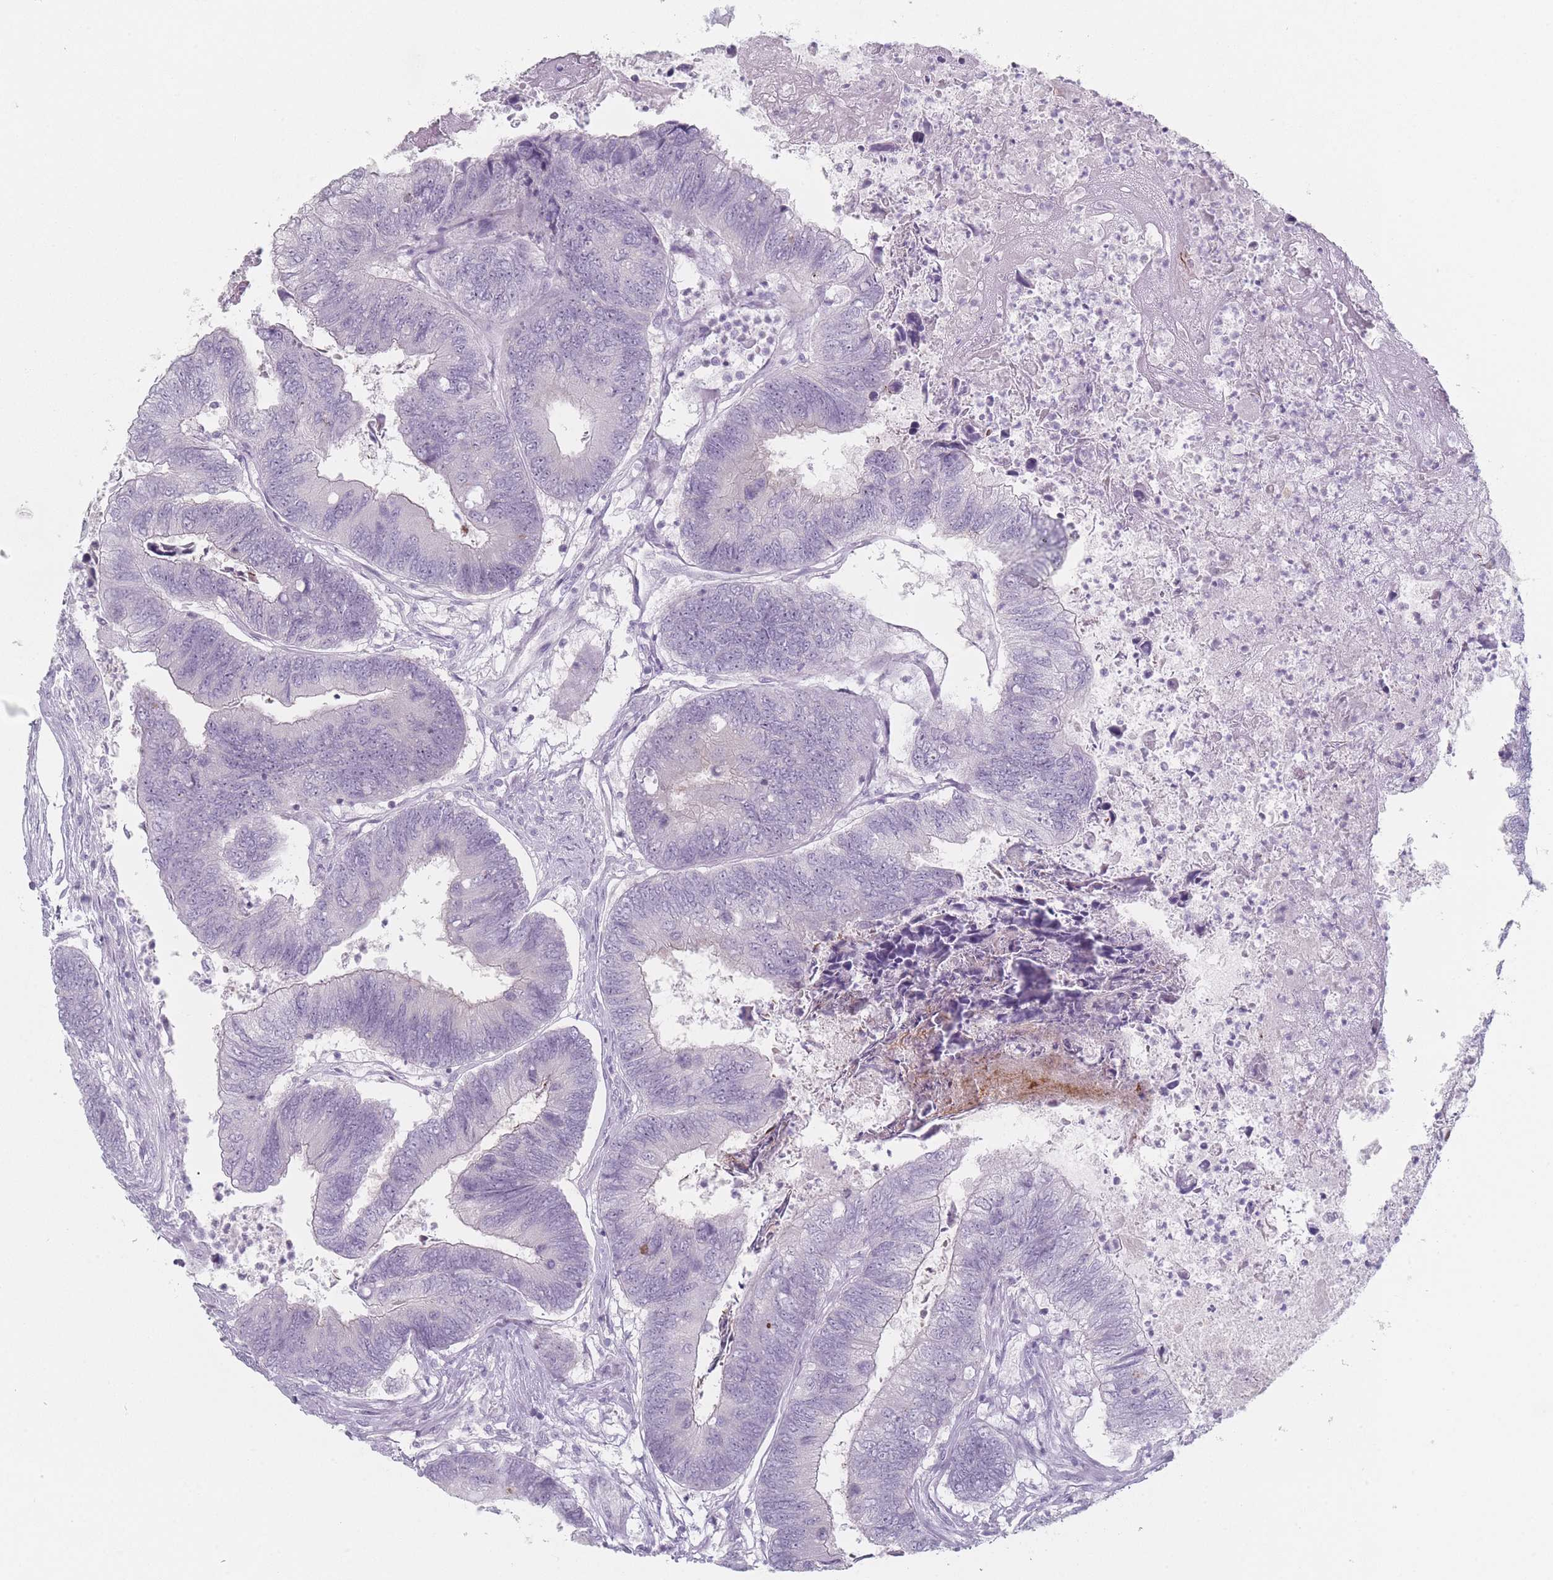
{"staining": {"intensity": "weak", "quantity": "<25%", "location": "cytoplasmic/membranous"}, "tissue": "colorectal cancer", "cell_type": "Tumor cells", "image_type": "cancer", "snomed": [{"axis": "morphology", "description": "Adenocarcinoma, NOS"}, {"axis": "topography", "description": "Colon"}], "caption": "The histopathology image displays no significant staining in tumor cells of colorectal adenocarcinoma. The staining was performed using DAB to visualize the protein expression in brown, while the nuclei were stained in blue with hematoxylin (Magnification: 20x).", "gene": "RNF4", "patient": {"sex": "female", "age": 67}}